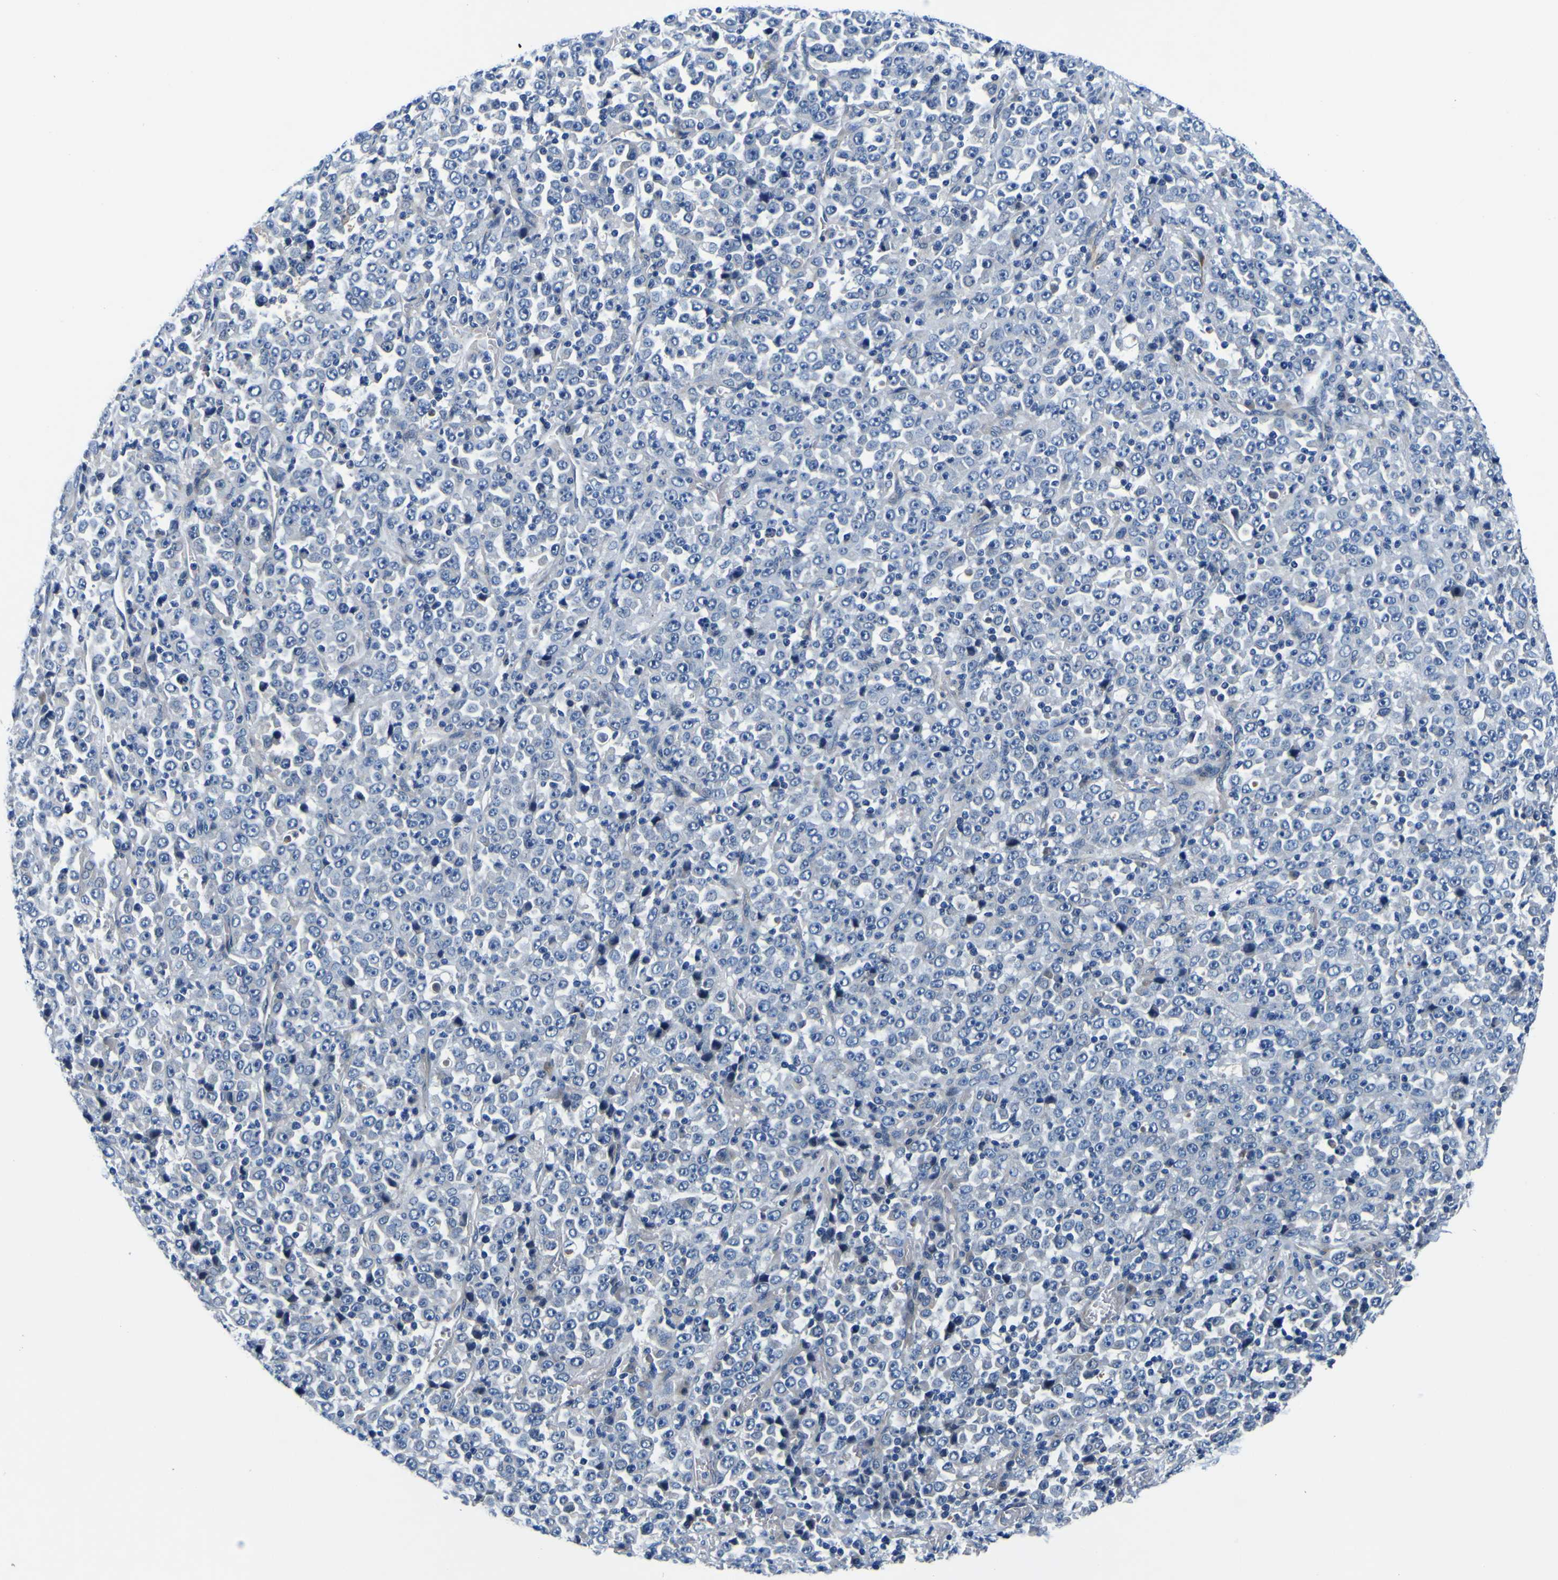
{"staining": {"intensity": "negative", "quantity": "none", "location": "none"}, "tissue": "stomach cancer", "cell_type": "Tumor cells", "image_type": "cancer", "snomed": [{"axis": "morphology", "description": "Normal tissue, NOS"}, {"axis": "morphology", "description": "Adenocarcinoma, NOS"}, {"axis": "topography", "description": "Stomach, upper"}, {"axis": "topography", "description": "Stomach"}], "caption": "High power microscopy photomicrograph of an immunohistochemistry (IHC) micrograph of adenocarcinoma (stomach), revealing no significant expression in tumor cells.", "gene": "AGAP3", "patient": {"sex": "male", "age": 59}}